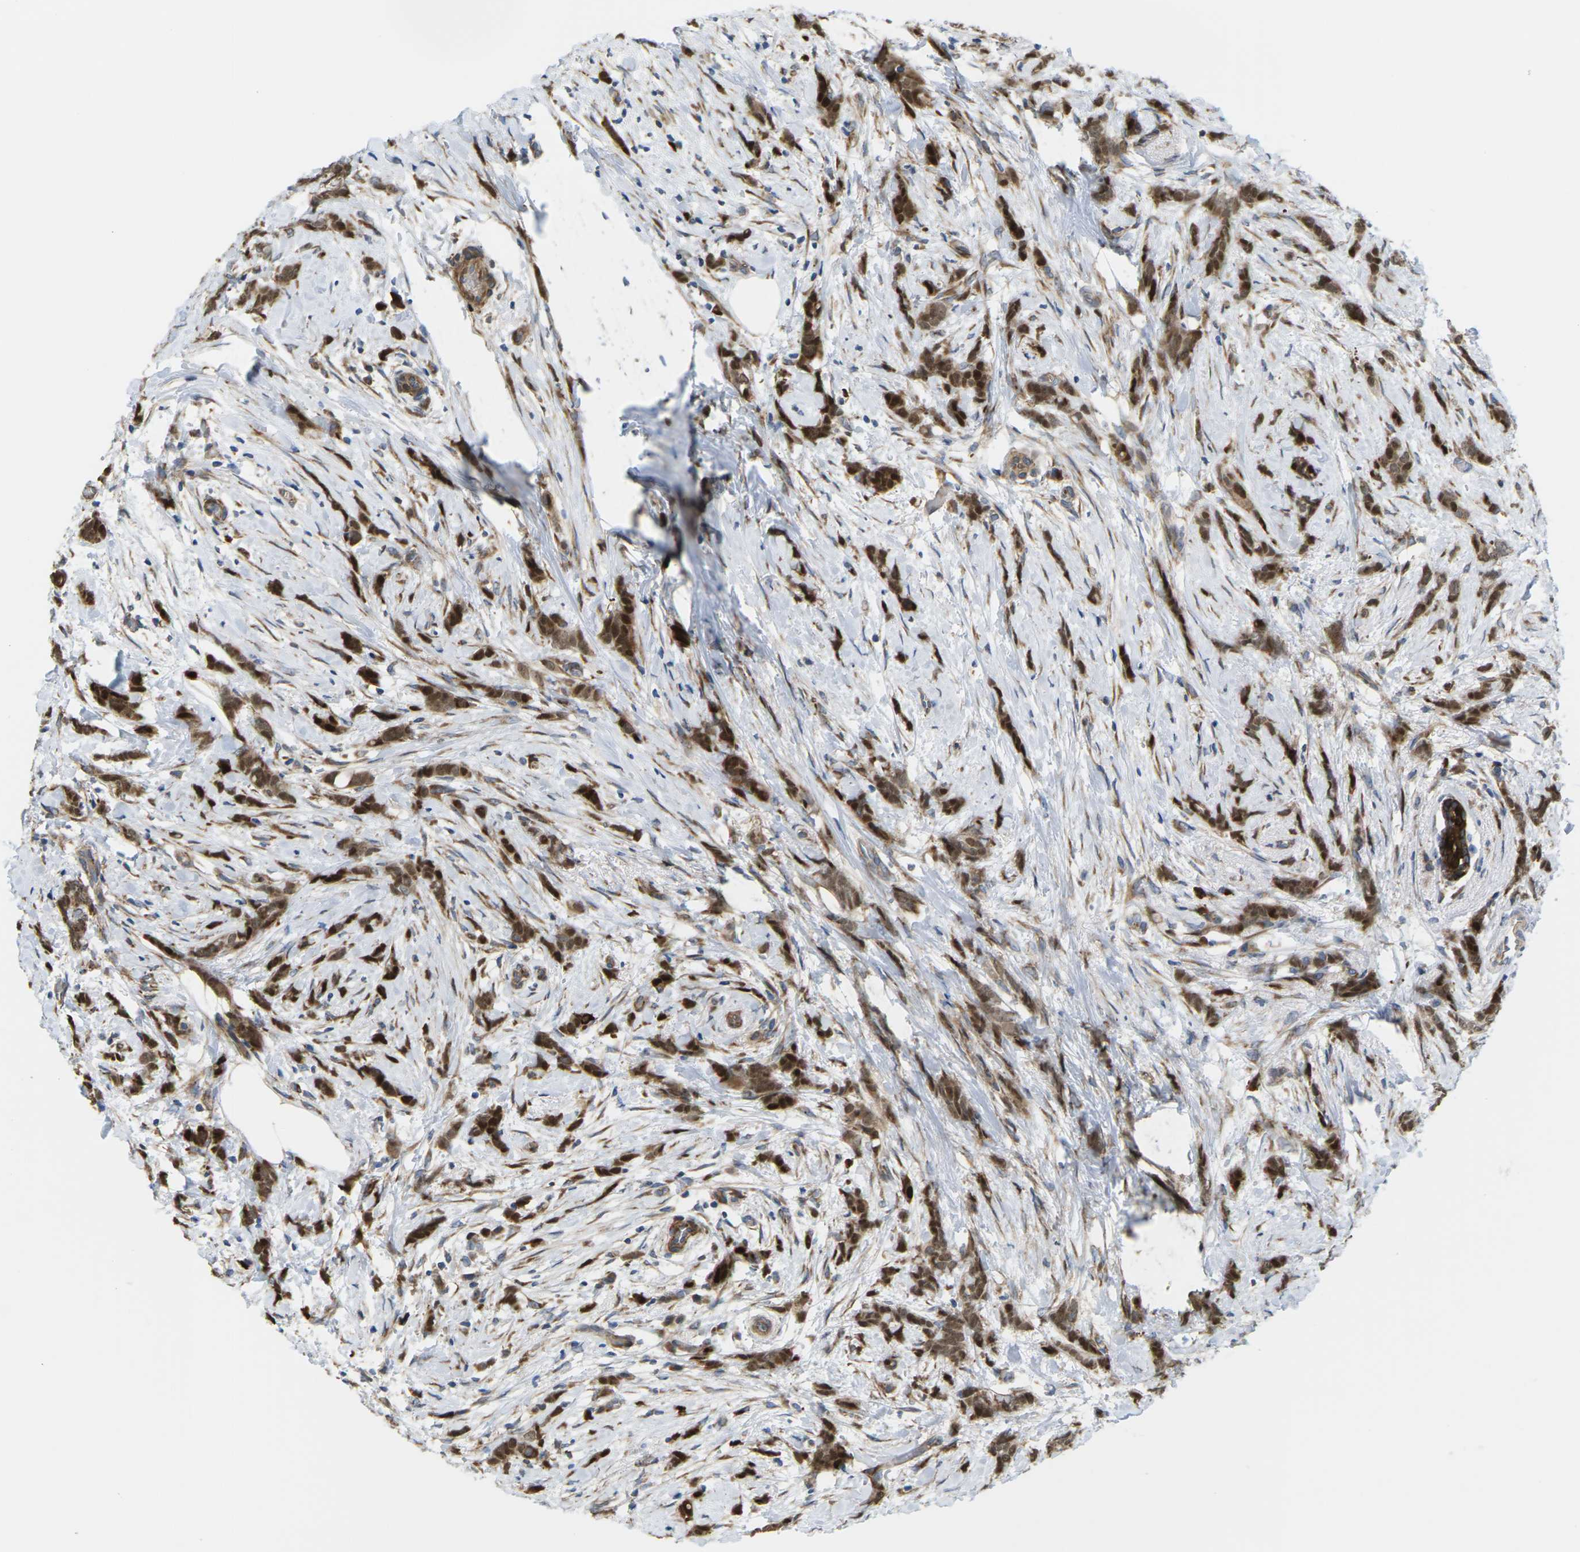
{"staining": {"intensity": "strong", "quantity": ">75%", "location": "cytoplasmic/membranous,nuclear"}, "tissue": "breast cancer", "cell_type": "Tumor cells", "image_type": "cancer", "snomed": [{"axis": "morphology", "description": "Lobular carcinoma, in situ"}, {"axis": "morphology", "description": "Lobular carcinoma"}, {"axis": "topography", "description": "Breast"}], "caption": "Immunohistochemistry micrograph of neoplastic tissue: lobular carcinoma (breast) stained using IHC displays high levels of strong protein expression localized specifically in the cytoplasmic/membranous and nuclear of tumor cells, appearing as a cytoplasmic/membranous and nuclear brown color.", "gene": "ROBO1", "patient": {"sex": "female", "age": 41}}